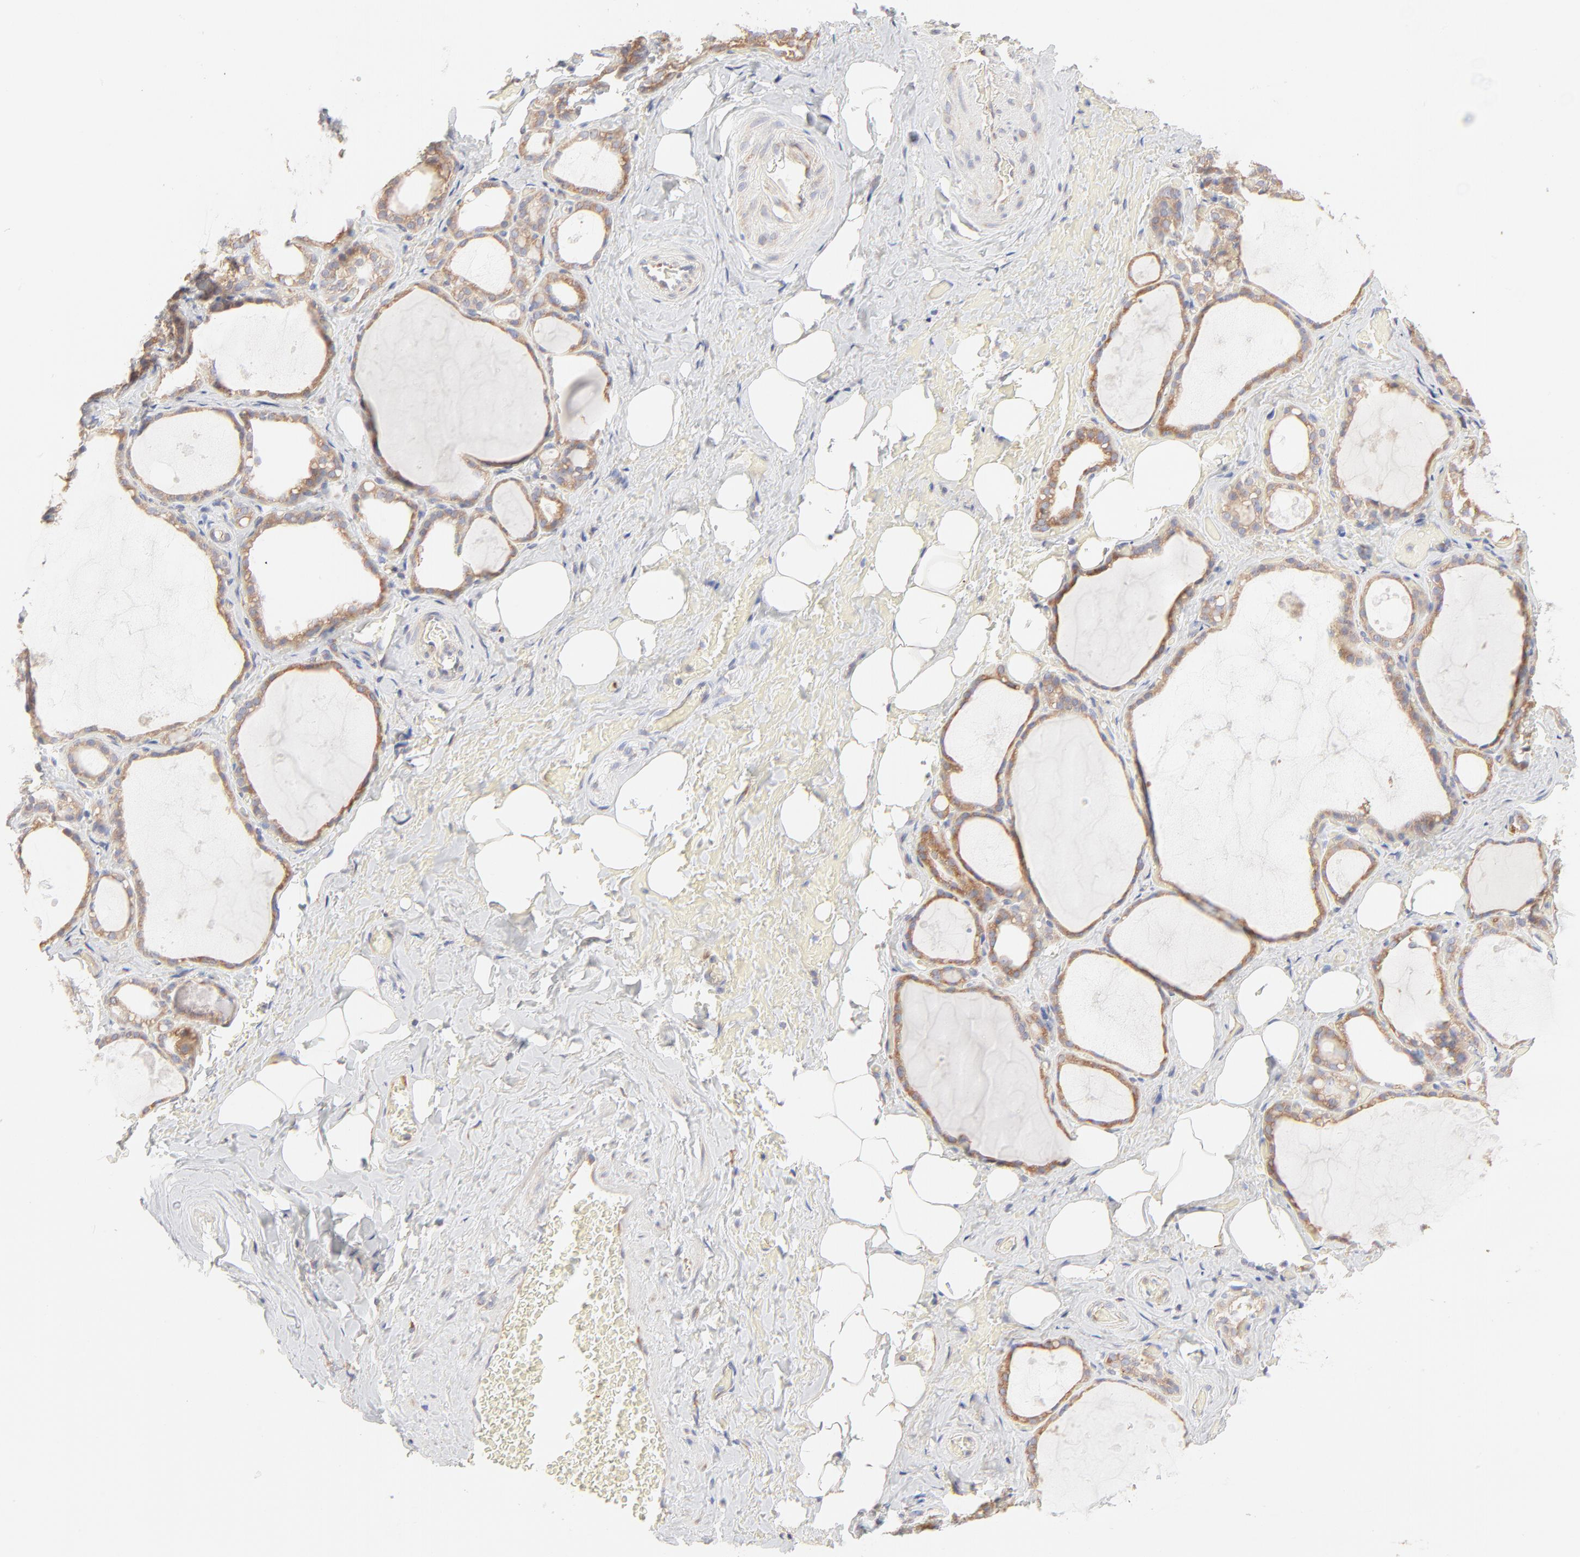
{"staining": {"intensity": "moderate", "quantity": ">75%", "location": "cytoplasmic/membranous"}, "tissue": "thyroid gland", "cell_type": "Glandular cells", "image_type": "normal", "snomed": [{"axis": "morphology", "description": "Normal tissue, NOS"}, {"axis": "topography", "description": "Thyroid gland"}], "caption": "Brown immunohistochemical staining in normal human thyroid gland displays moderate cytoplasmic/membranous positivity in about >75% of glandular cells.", "gene": "RPS21", "patient": {"sex": "male", "age": 61}}